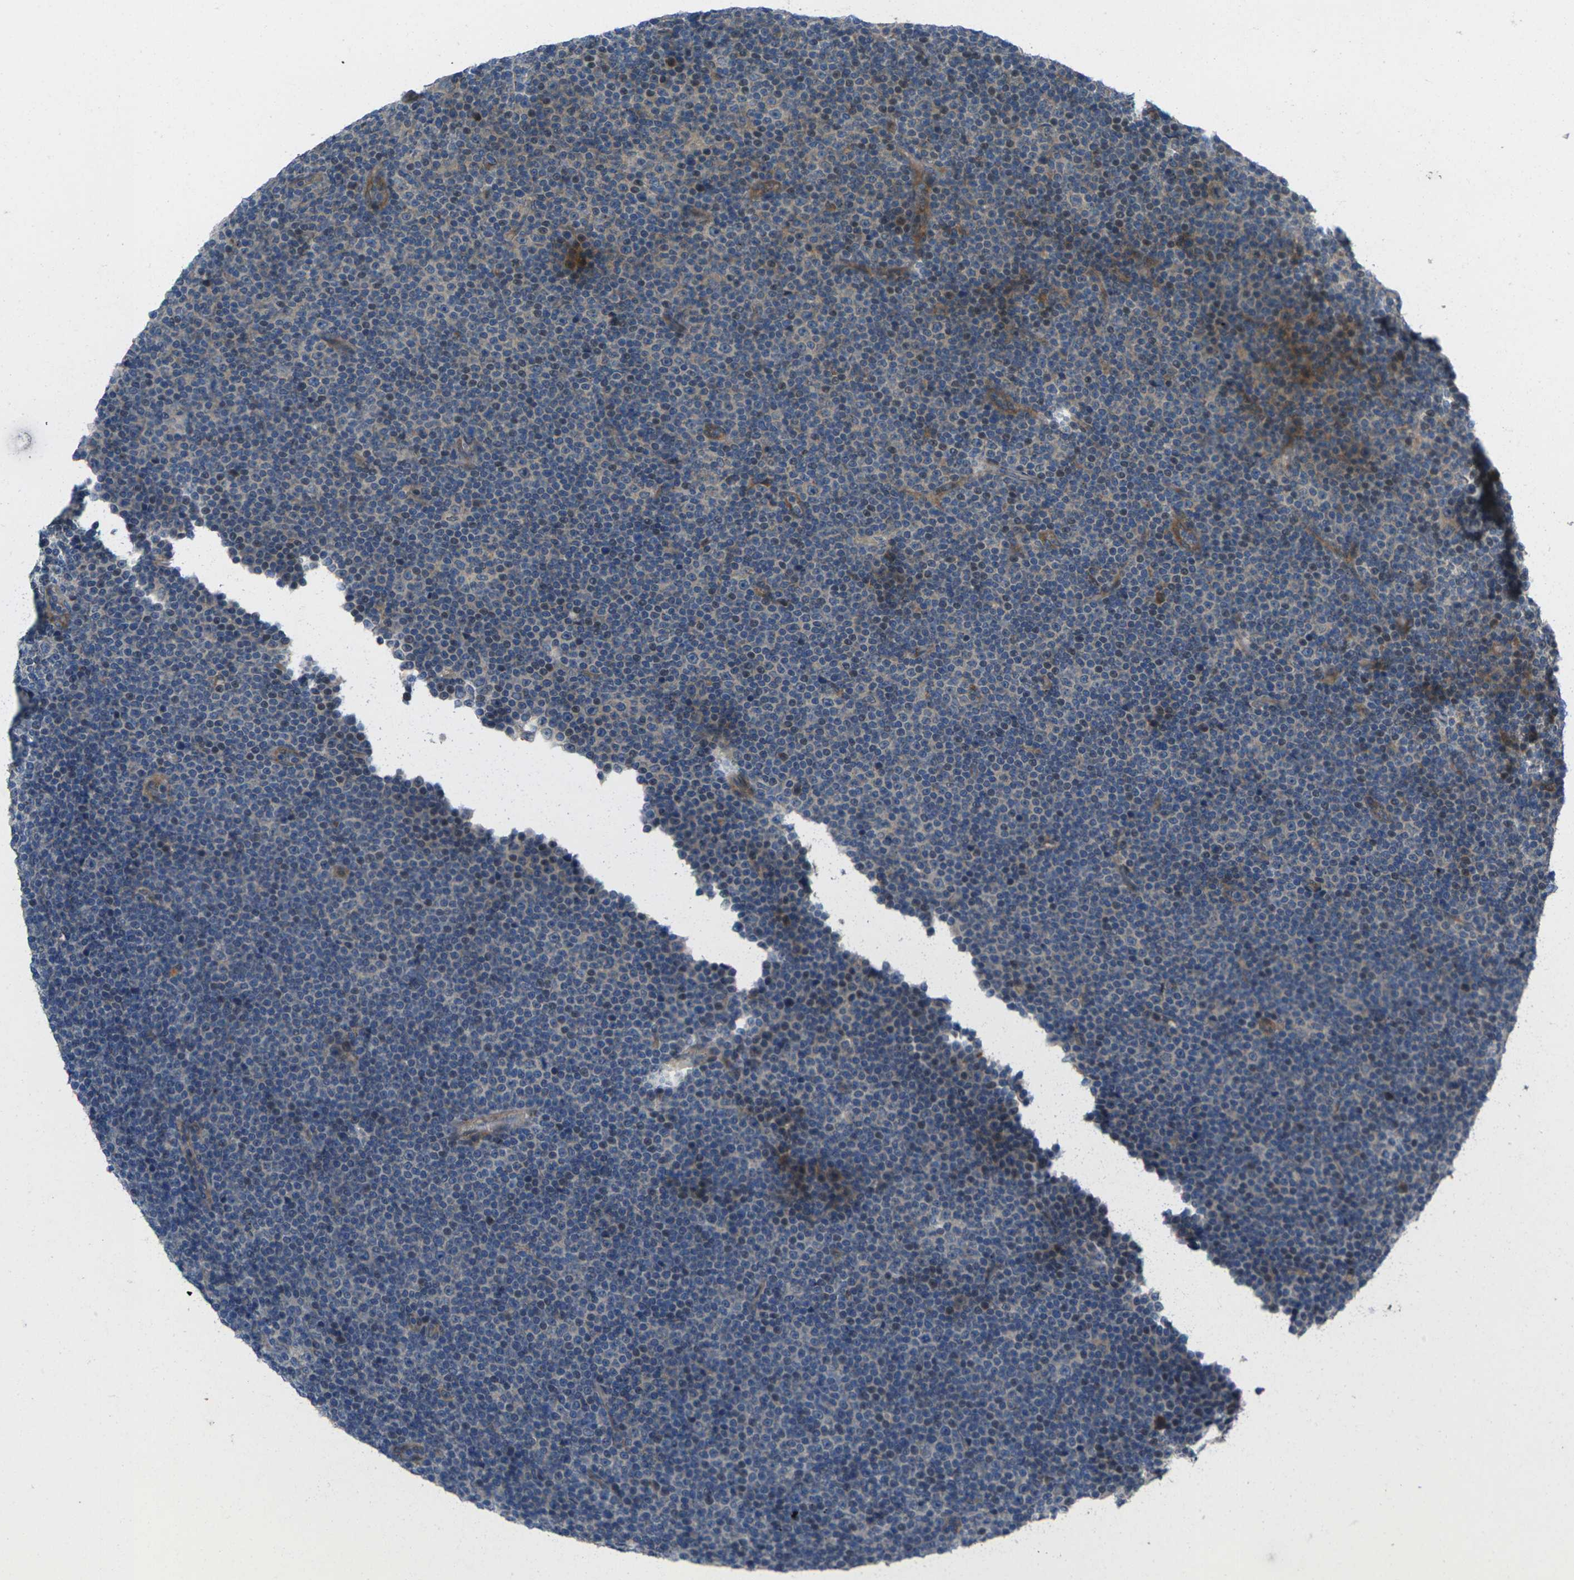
{"staining": {"intensity": "negative", "quantity": "none", "location": "none"}, "tissue": "lymphoma", "cell_type": "Tumor cells", "image_type": "cancer", "snomed": [{"axis": "morphology", "description": "Malignant lymphoma, non-Hodgkin's type, Low grade"}, {"axis": "topography", "description": "Lymph node"}], "caption": "Human malignant lymphoma, non-Hodgkin's type (low-grade) stained for a protein using IHC reveals no positivity in tumor cells.", "gene": "EDNRA", "patient": {"sex": "female", "age": 67}}